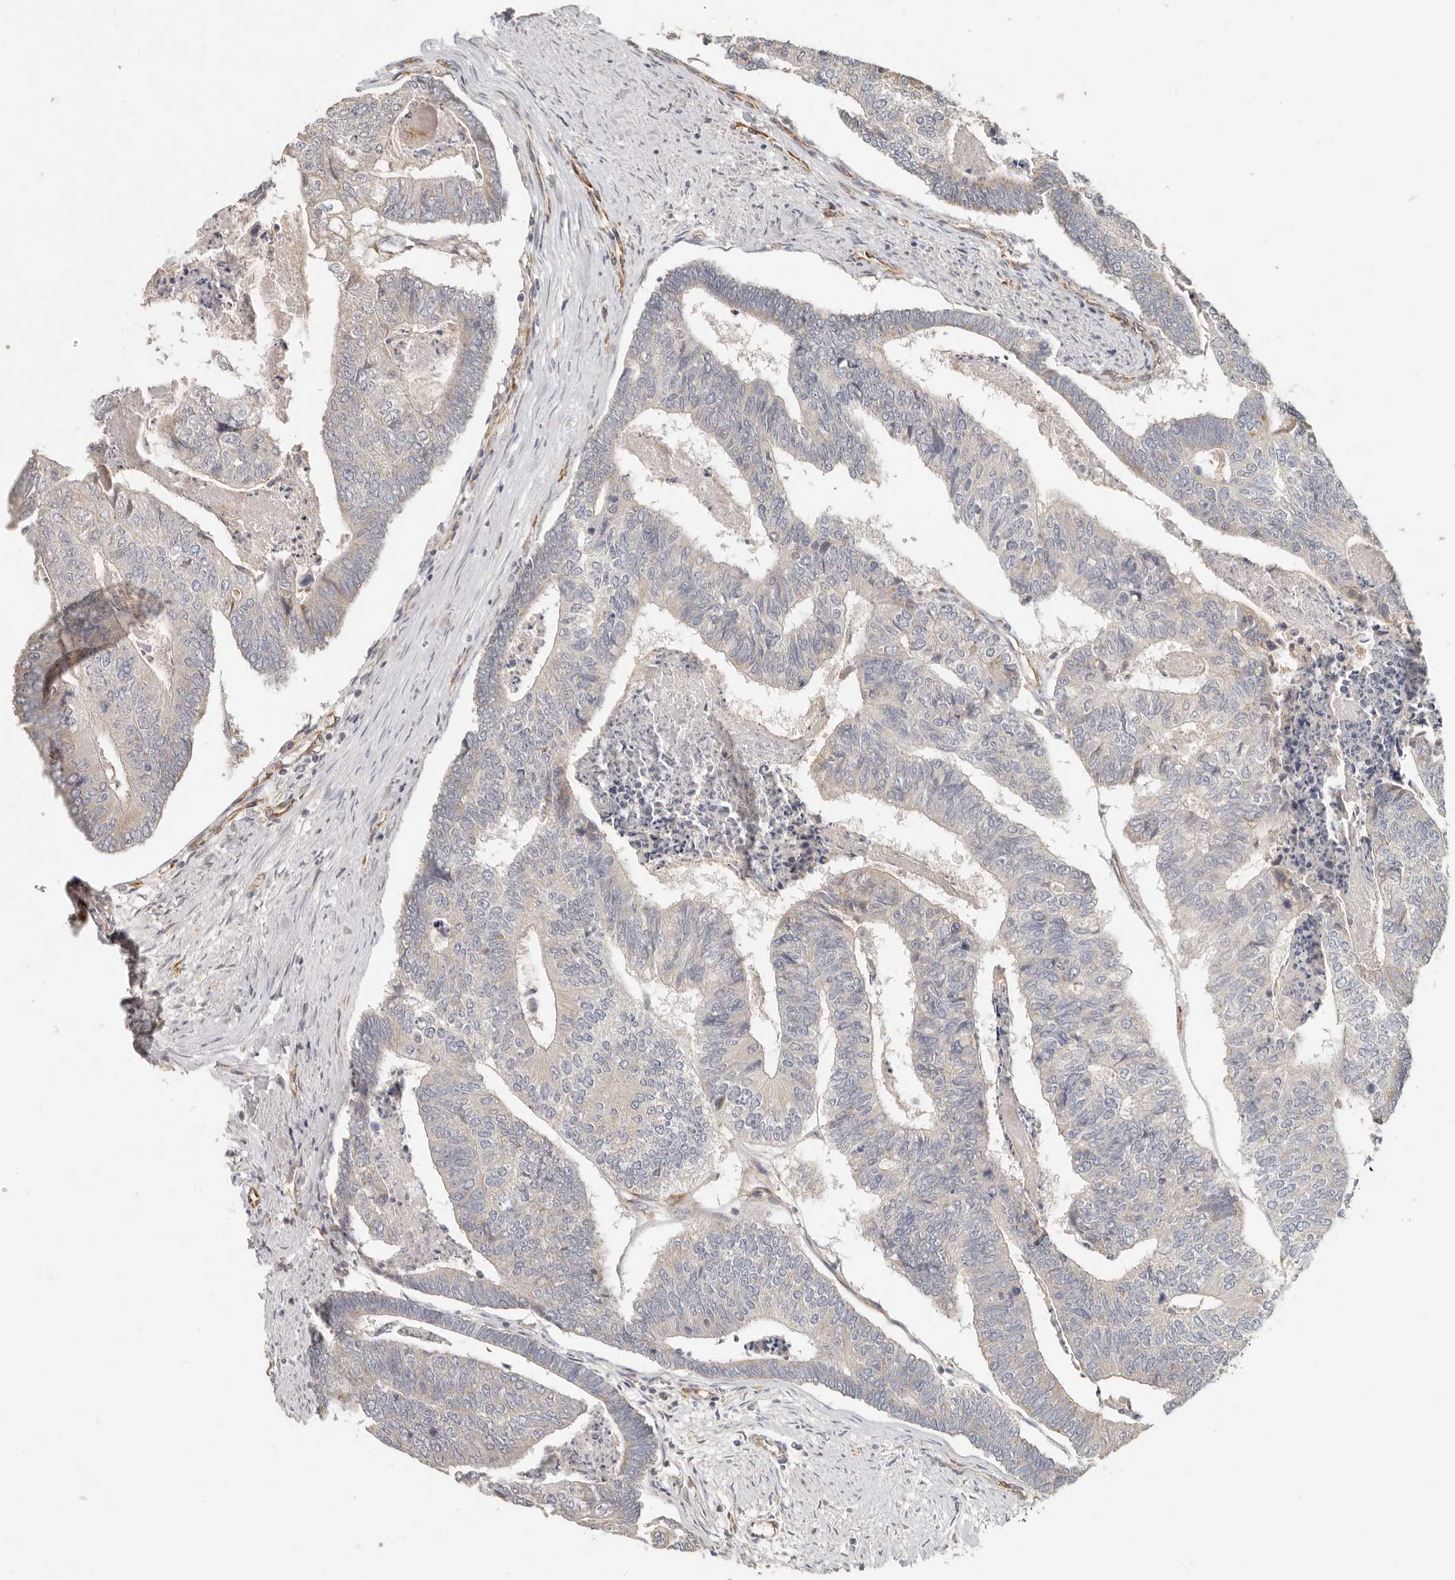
{"staining": {"intensity": "negative", "quantity": "none", "location": "none"}, "tissue": "colorectal cancer", "cell_type": "Tumor cells", "image_type": "cancer", "snomed": [{"axis": "morphology", "description": "Adenocarcinoma, NOS"}, {"axis": "topography", "description": "Colon"}], "caption": "Immunohistochemical staining of human colorectal adenocarcinoma demonstrates no significant staining in tumor cells. (Stains: DAB (3,3'-diaminobenzidine) immunohistochemistry (IHC) with hematoxylin counter stain, Microscopy: brightfield microscopy at high magnification).", "gene": "SPRING1", "patient": {"sex": "female", "age": 67}}